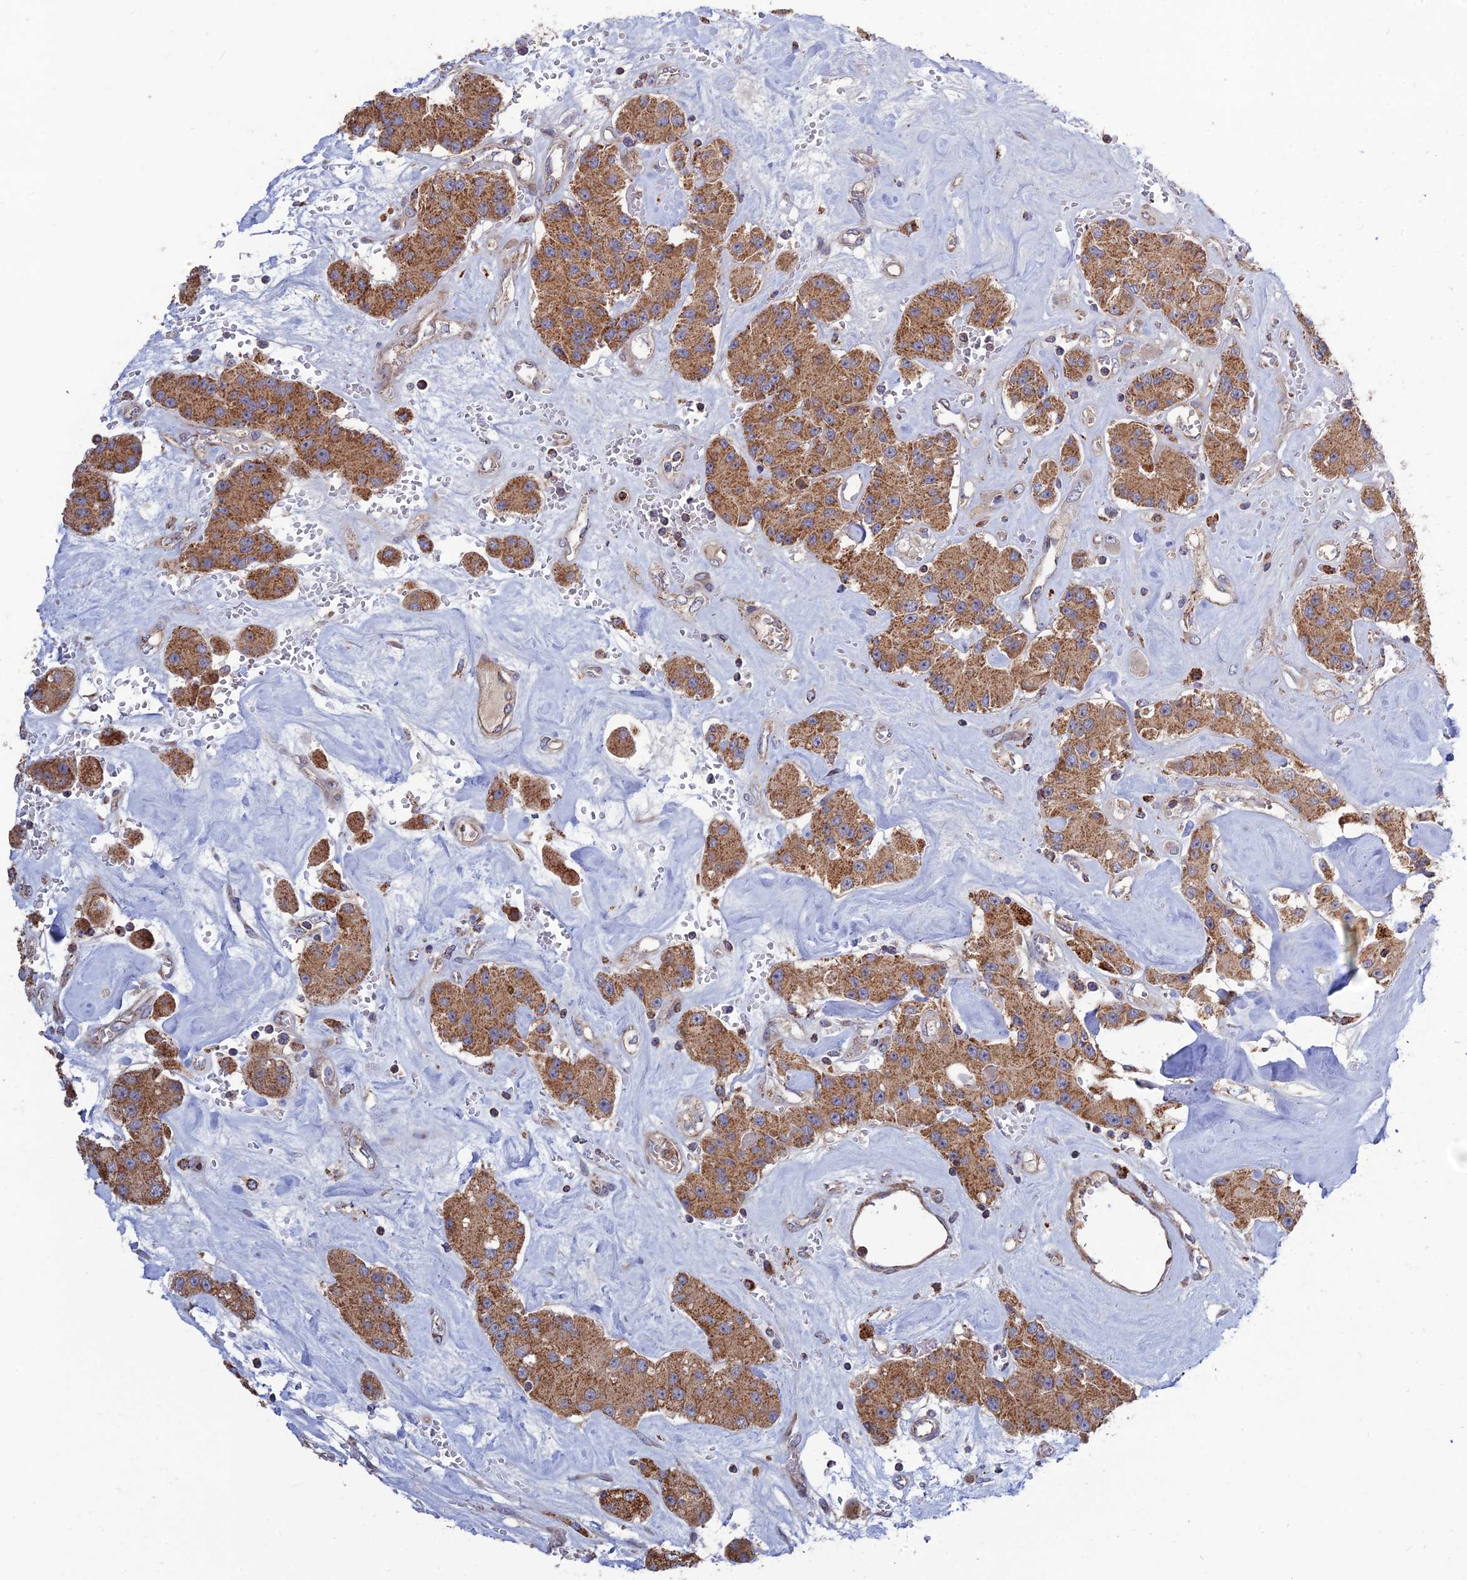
{"staining": {"intensity": "moderate", "quantity": ">75%", "location": "cytoplasmic/membranous"}, "tissue": "carcinoid", "cell_type": "Tumor cells", "image_type": "cancer", "snomed": [{"axis": "morphology", "description": "Carcinoid, malignant, NOS"}, {"axis": "topography", "description": "Pancreas"}], "caption": "Immunohistochemical staining of malignant carcinoid shows medium levels of moderate cytoplasmic/membranous protein staining in approximately >75% of tumor cells. Immunohistochemistry (ihc) stains the protein of interest in brown and the nuclei are stained blue.", "gene": "RIC8B", "patient": {"sex": "male", "age": 41}}